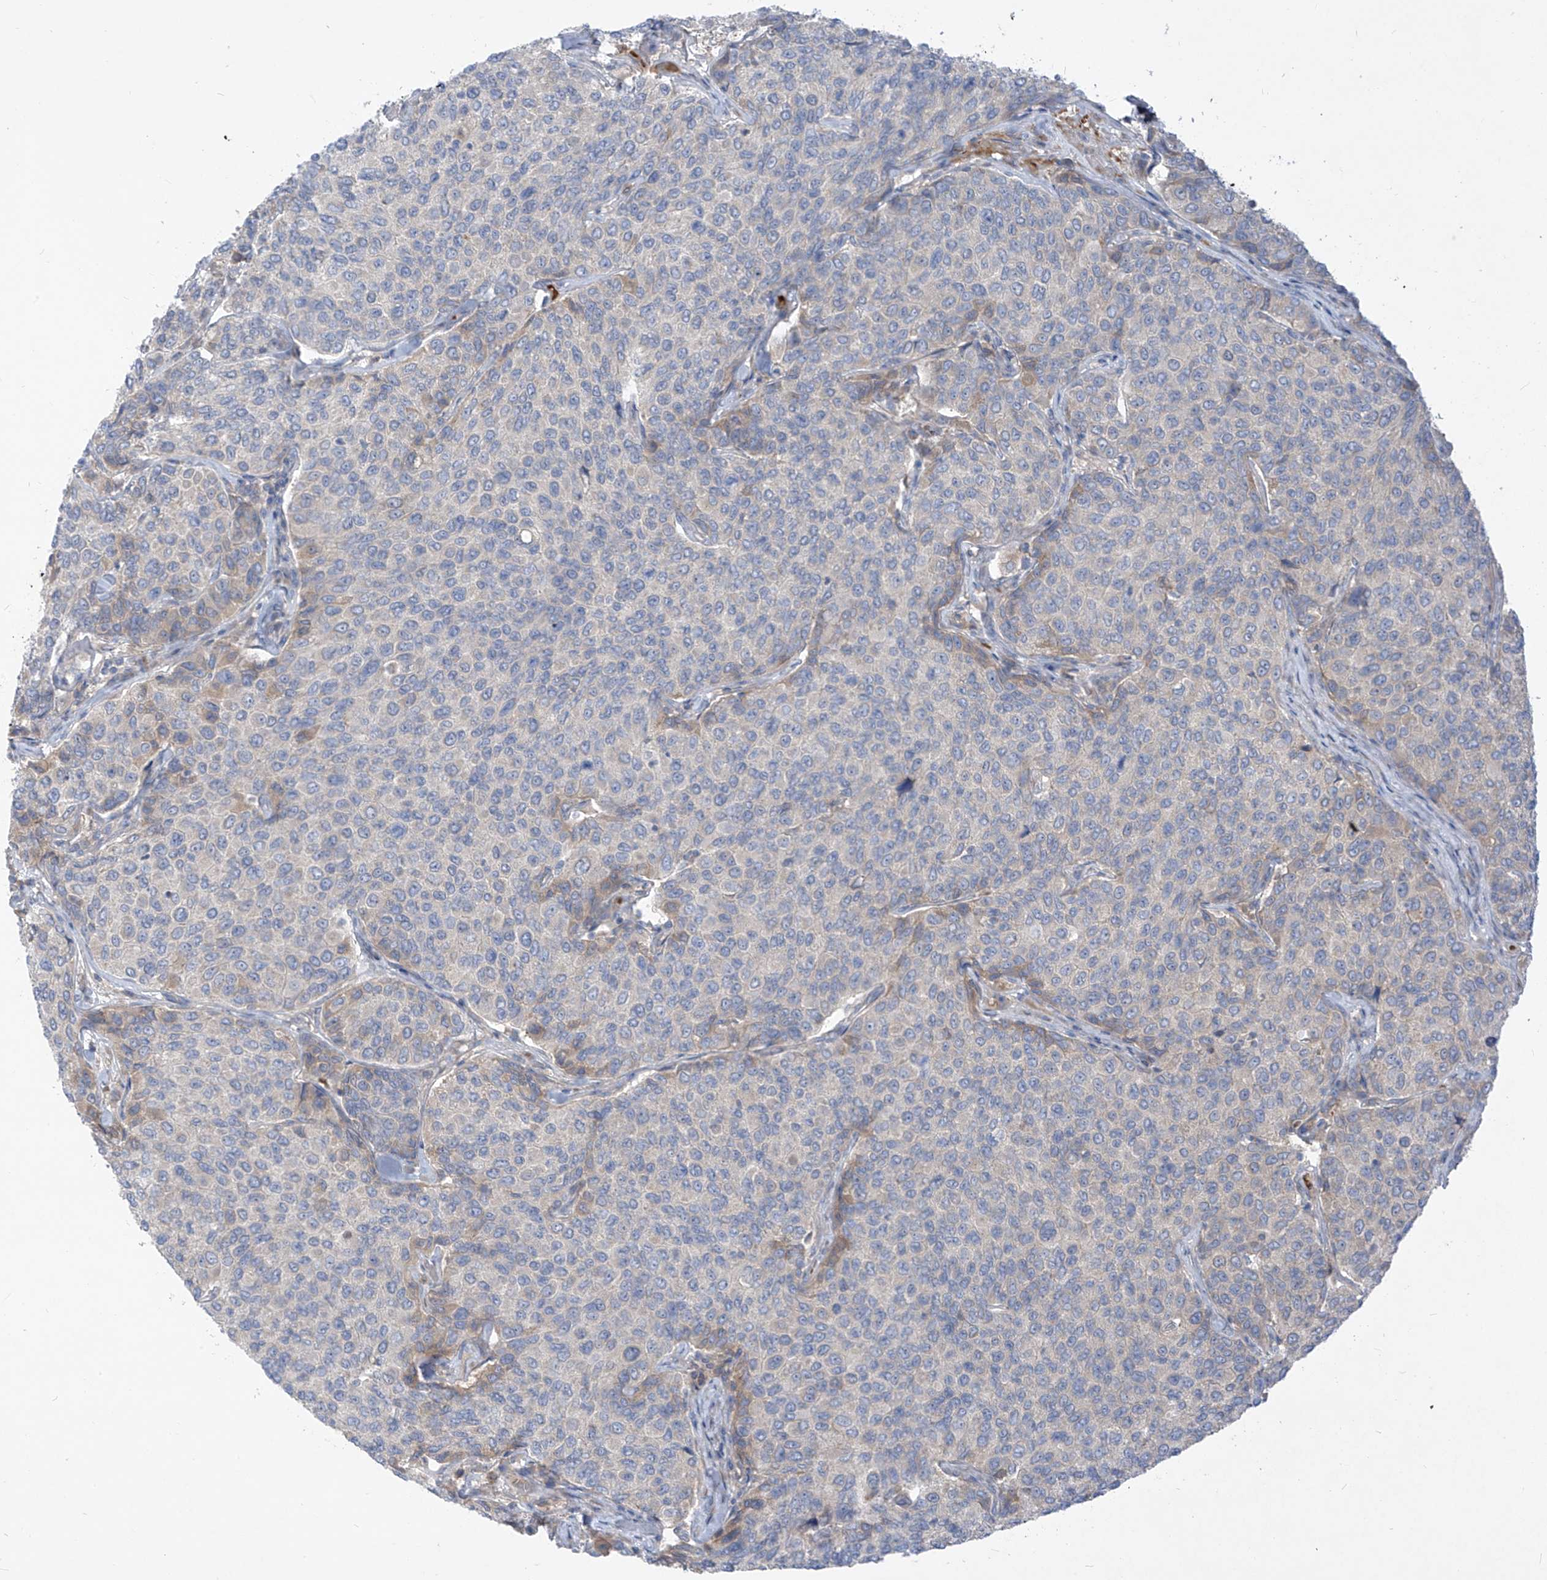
{"staining": {"intensity": "negative", "quantity": "none", "location": "none"}, "tissue": "breast cancer", "cell_type": "Tumor cells", "image_type": "cancer", "snomed": [{"axis": "morphology", "description": "Duct carcinoma"}, {"axis": "topography", "description": "Breast"}], "caption": "Immunohistochemistry of human breast cancer shows no expression in tumor cells.", "gene": "DGKQ", "patient": {"sex": "female", "age": 55}}